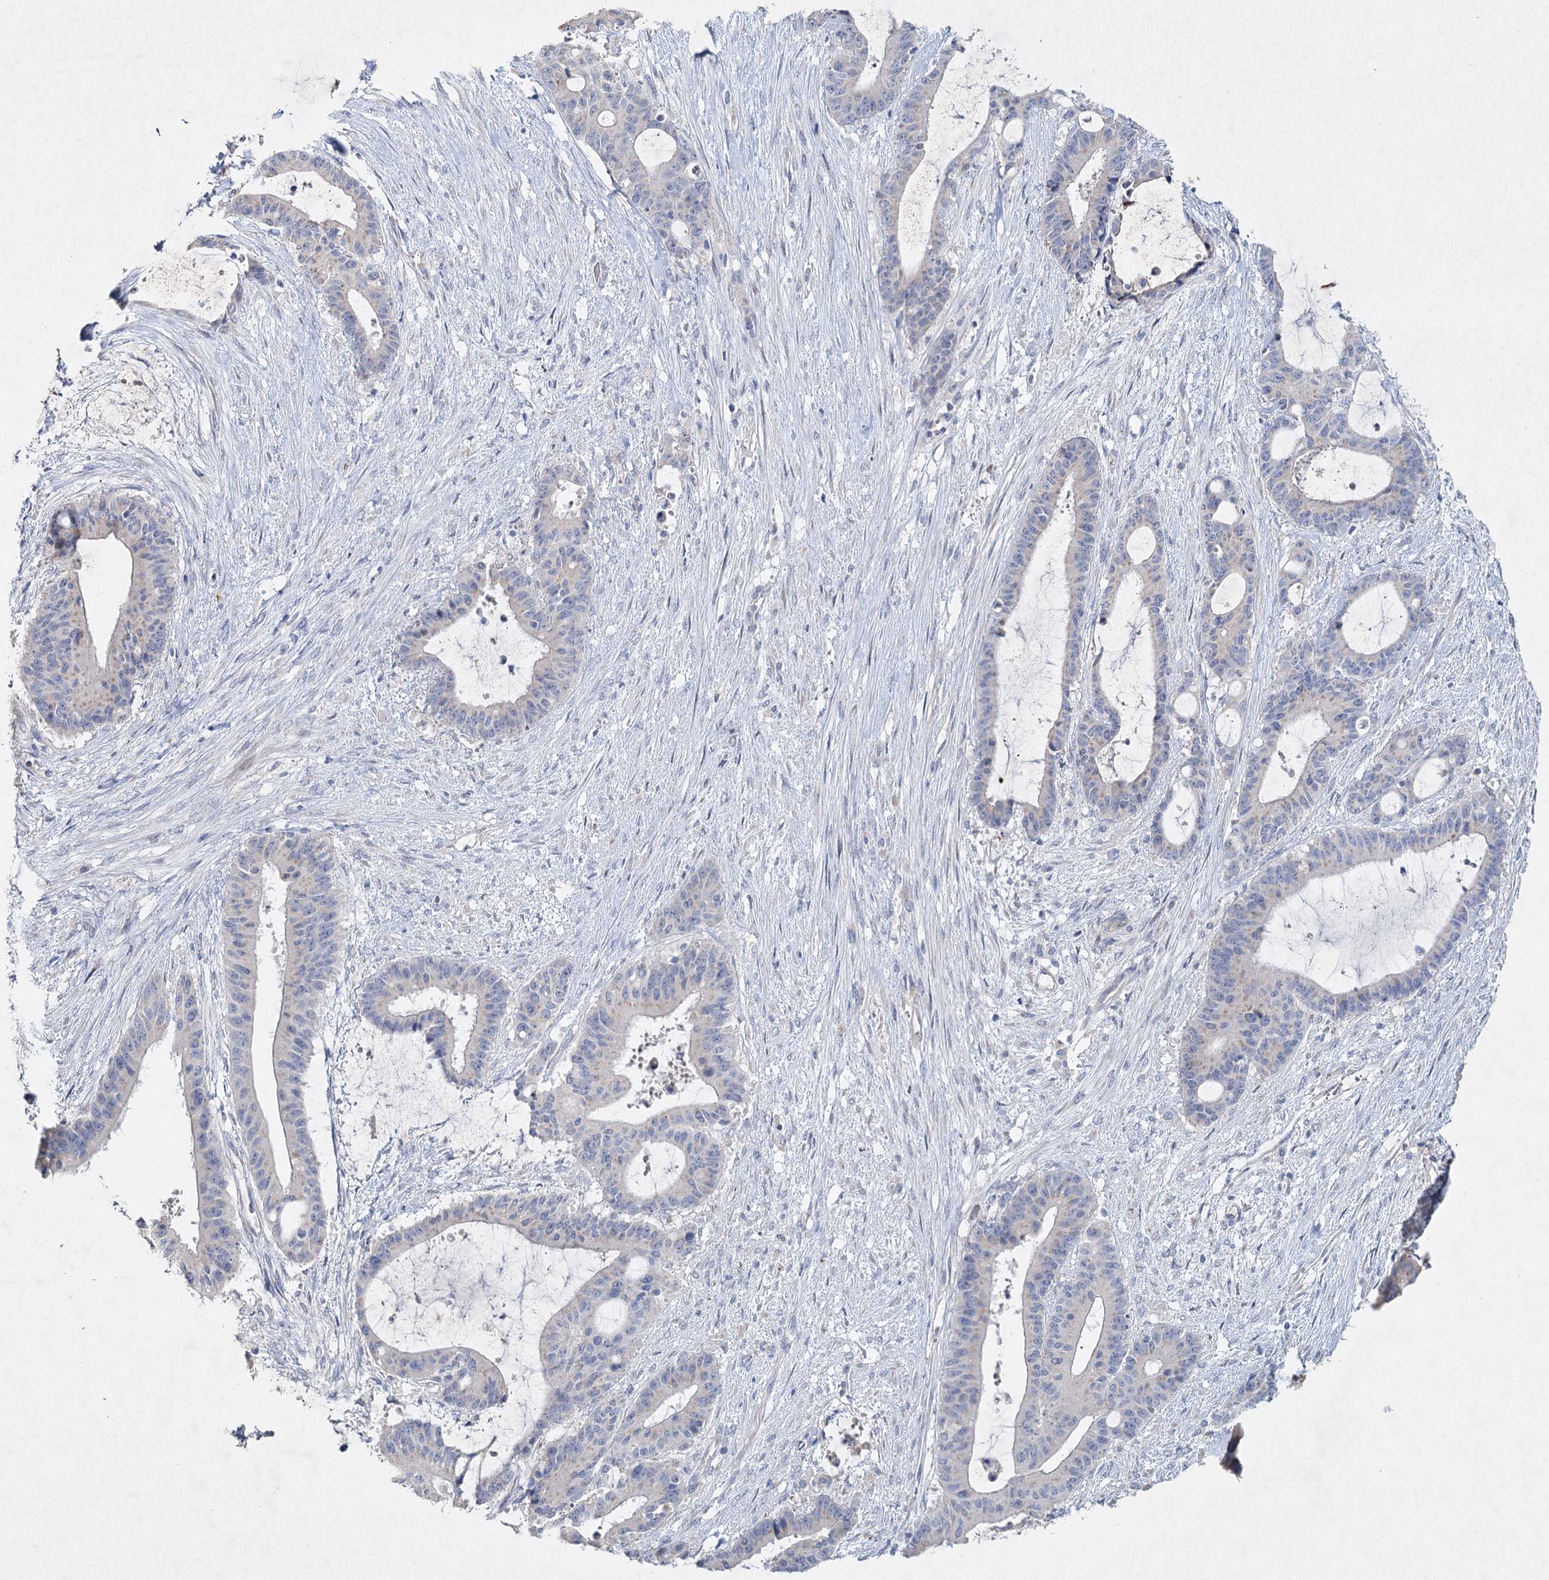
{"staining": {"intensity": "negative", "quantity": "none", "location": "none"}, "tissue": "liver cancer", "cell_type": "Tumor cells", "image_type": "cancer", "snomed": [{"axis": "morphology", "description": "Normal tissue, NOS"}, {"axis": "morphology", "description": "Cholangiocarcinoma"}, {"axis": "topography", "description": "Liver"}, {"axis": "topography", "description": "Peripheral nerve tissue"}], "caption": "Micrograph shows no significant protein staining in tumor cells of liver cholangiocarcinoma.", "gene": "RFX6", "patient": {"sex": "female", "age": 73}}